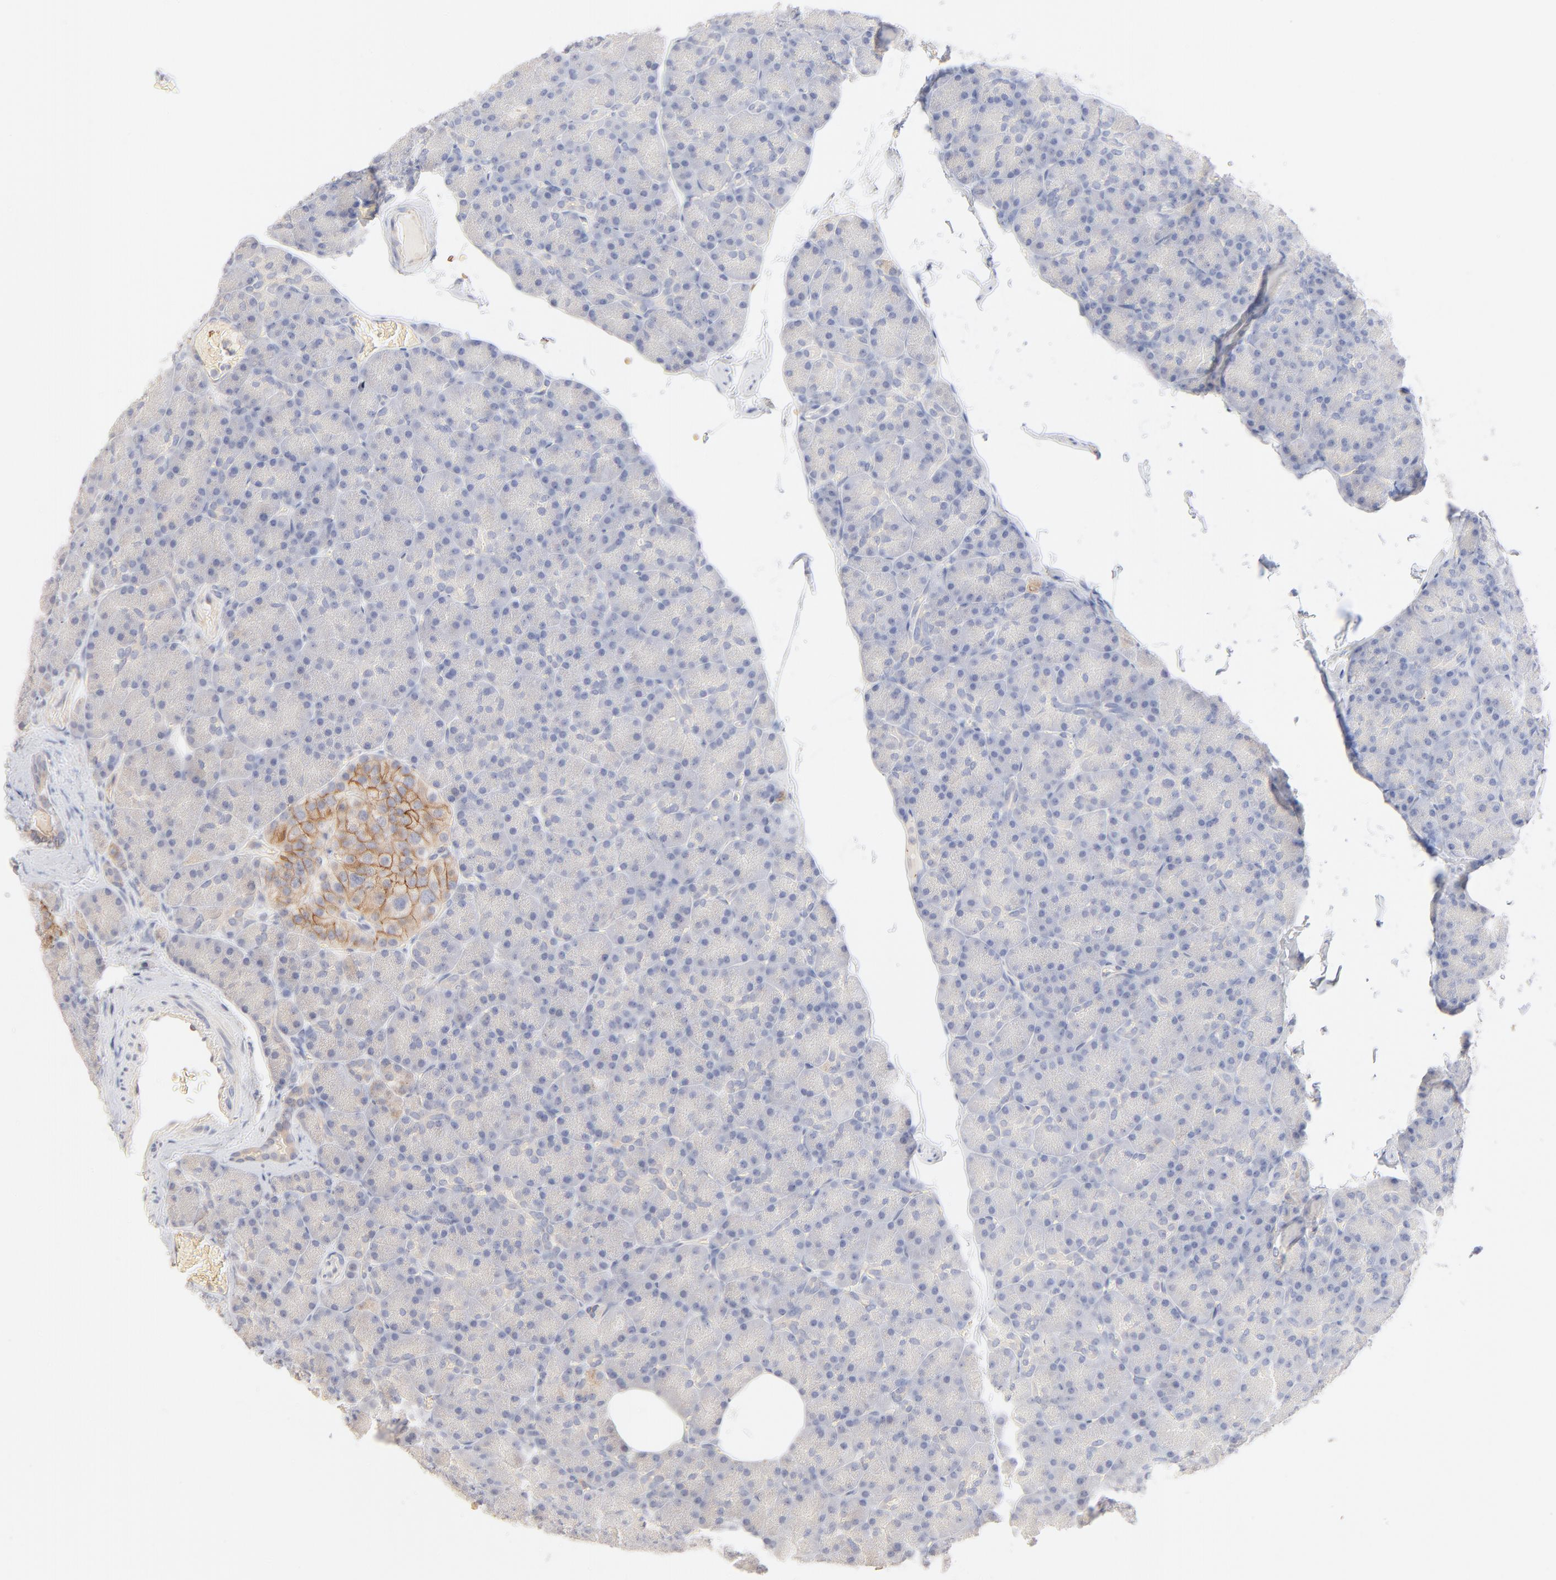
{"staining": {"intensity": "negative", "quantity": "none", "location": "none"}, "tissue": "pancreas", "cell_type": "Exocrine glandular cells", "image_type": "normal", "snomed": [{"axis": "morphology", "description": "Normal tissue, NOS"}, {"axis": "topography", "description": "Pancreas"}], "caption": "A histopathology image of pancreas stained for a protein demonstrates no brown staining in exocrine glandular cells.", "gene": "SPTB", "patient": {"sex": "female", "age": 43}}